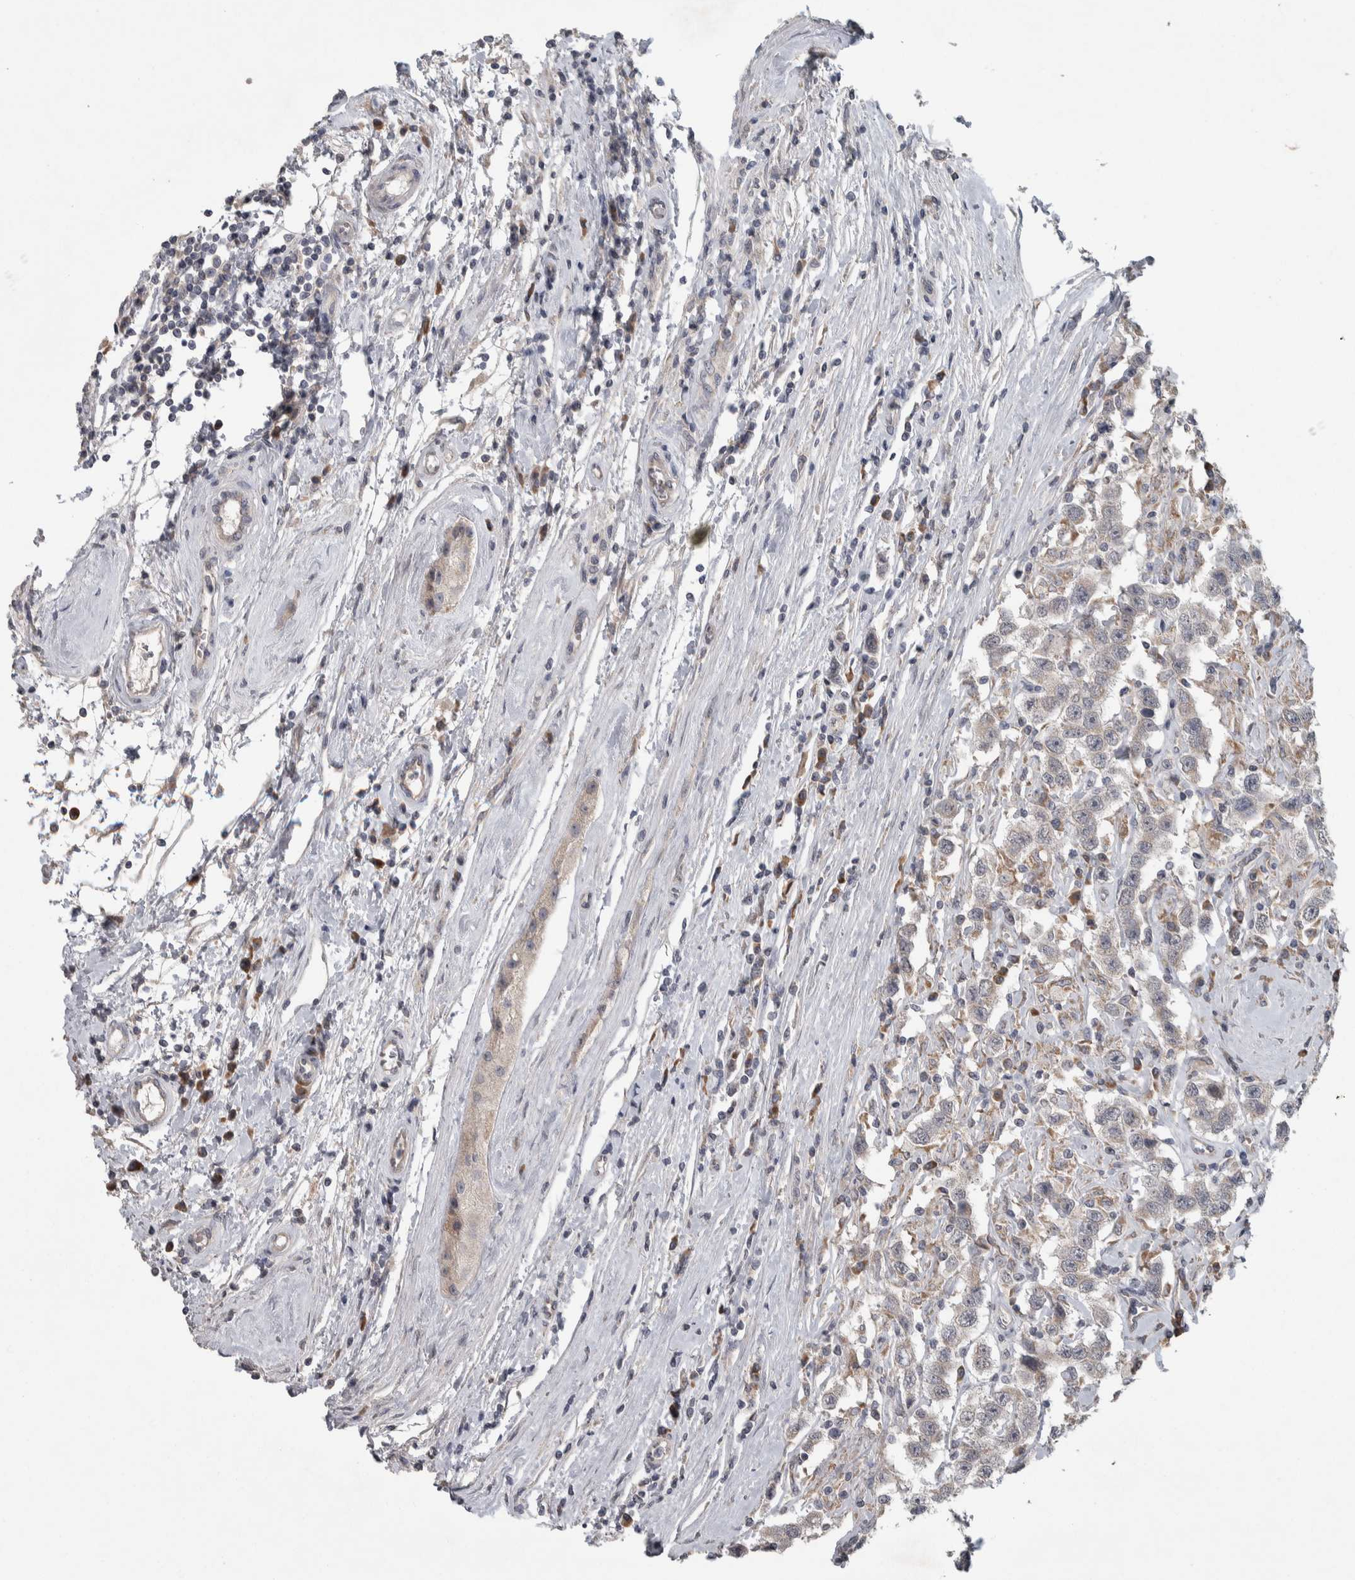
{"staining": {"intensity": "negative", "quantity": "none", "location": "none"}, "tissue": "testis cancer", "cell_type": "Tumor cells", "image_type": "cancer", "snomed": [{"axis": "morphology", "description": "Seminoma, NOS"}, {"axis": "topography", "description": "Testis"}], "caption": "Seminoma (testis) was stained to show a protein in brown. There is no significant expression in tumor cells. (DAB immunohistochemistry, high magnification).", "gene": "SRP68", "patient": {"sex": "male", "age": 41}}